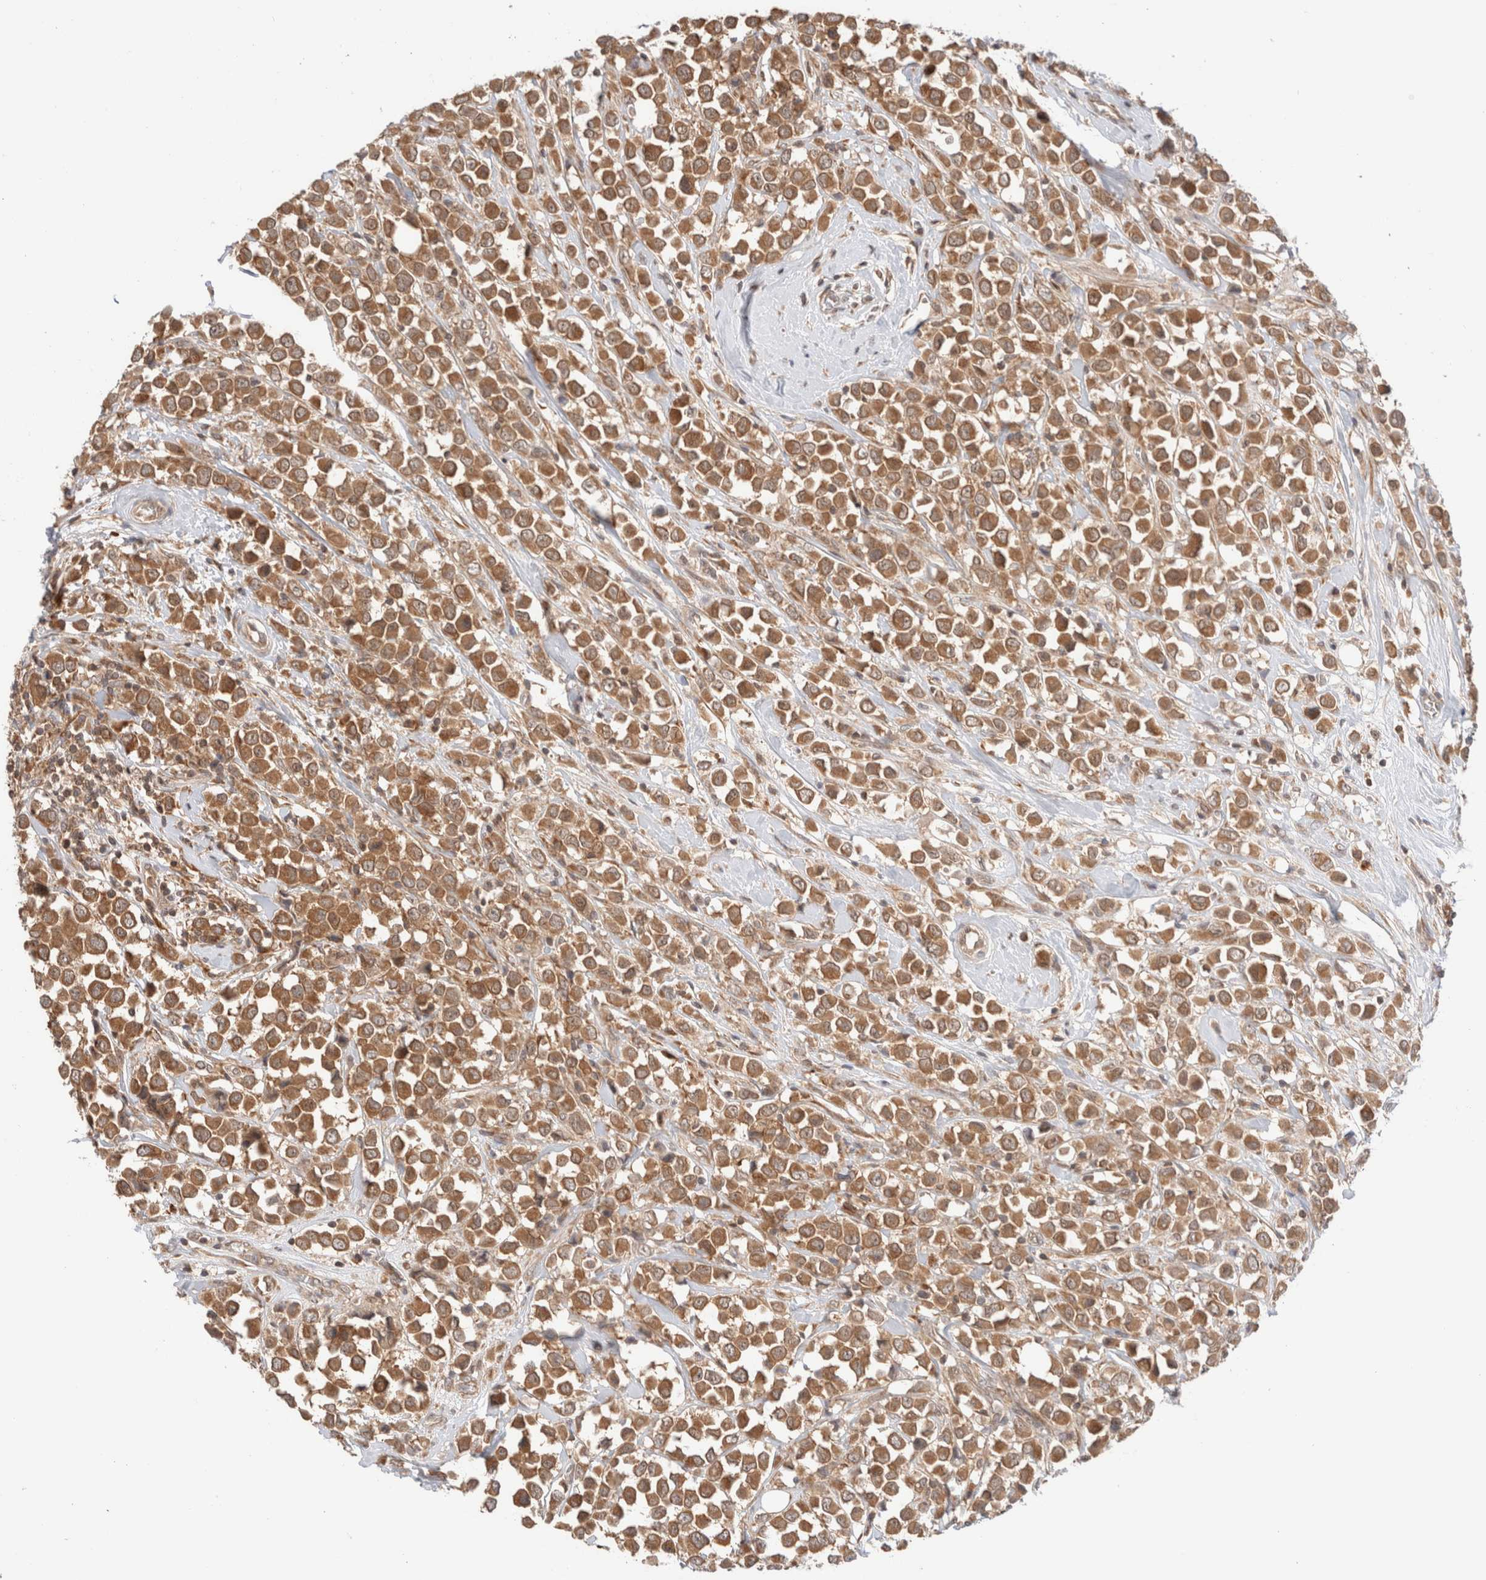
{"staining": {"intensity": "moderate", "quantity": ">75%", "location": "cytoplasmic/membranous"}, "tissue": "breast cancer", "cell_type": "Tumor cells", "image_type": "cancer", "snomed": [{"axis": "morphology", "description": "Duct carcinoma"}, {"axis": "topography", "description": "Breast"}], "caption": "A brown stain shows moderate cytoplasmic/membranous positivity of a protein in breast cancer tumor cells. (DAB (3,3'-diaminobenzidine) IHC, brown staining for protein, blue staining for nuclei).", "gene": "XKR4", "patient": {"sex": "female", "age": 61}}